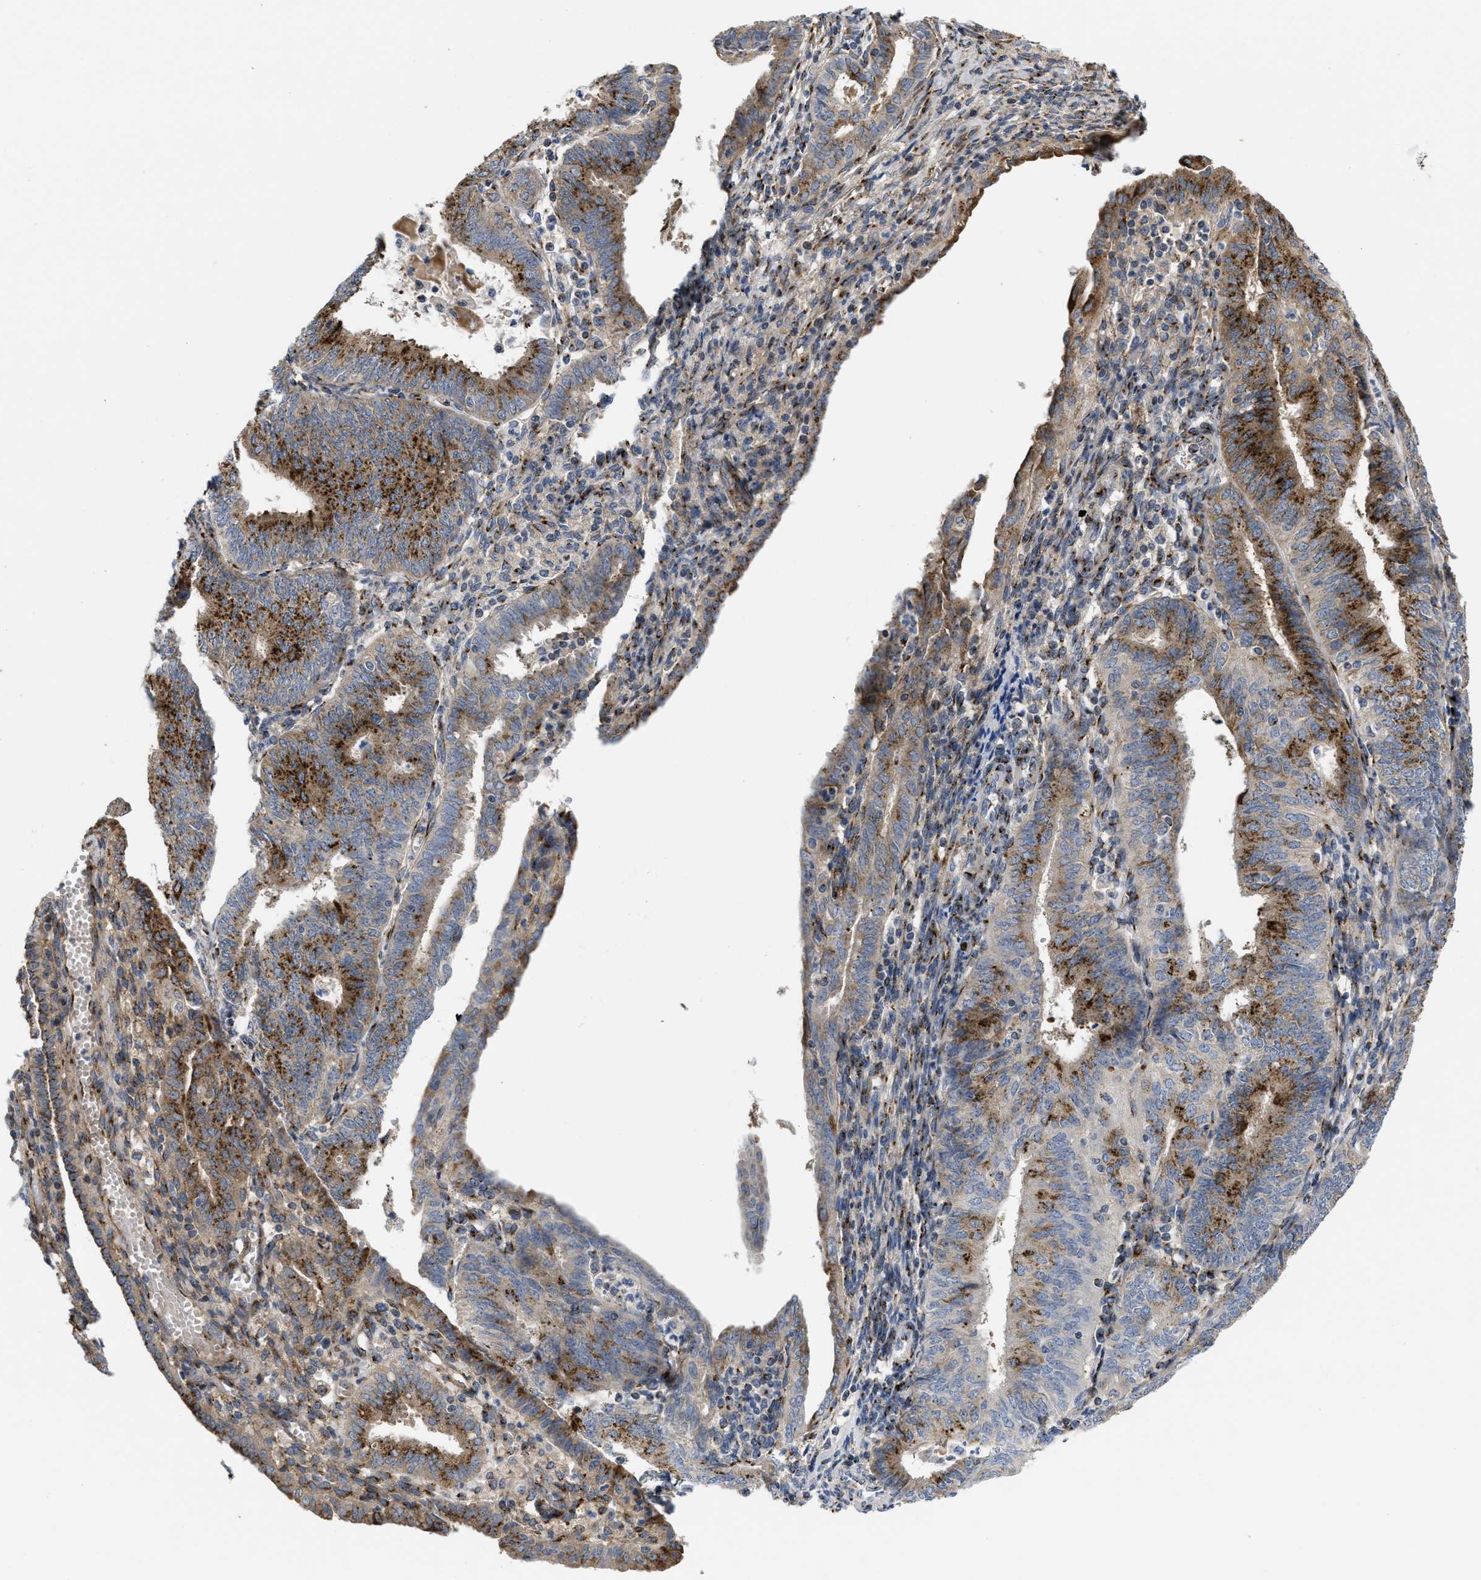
{"staining": {"intensity": "strong", "quantity": ">75%", "location": "cytoplasmic/membranous"}, "tissue": "endometrial cancer", "cell_type": "Tumor cells", "image_type": "cancer", "snomed": [{"axis": "morphology", "description": "Adenocarcinoma, NOS"}, {"axis": "topography", "description": "Endometrium"}], "caption": "Tumor cells show high levels of strong cytoplasmic/membranous staining in about >75% of cells in endometrial adenocarcinoma.", "gene": "ZNF70", "patient": {"sex": "female", "age": 58}}